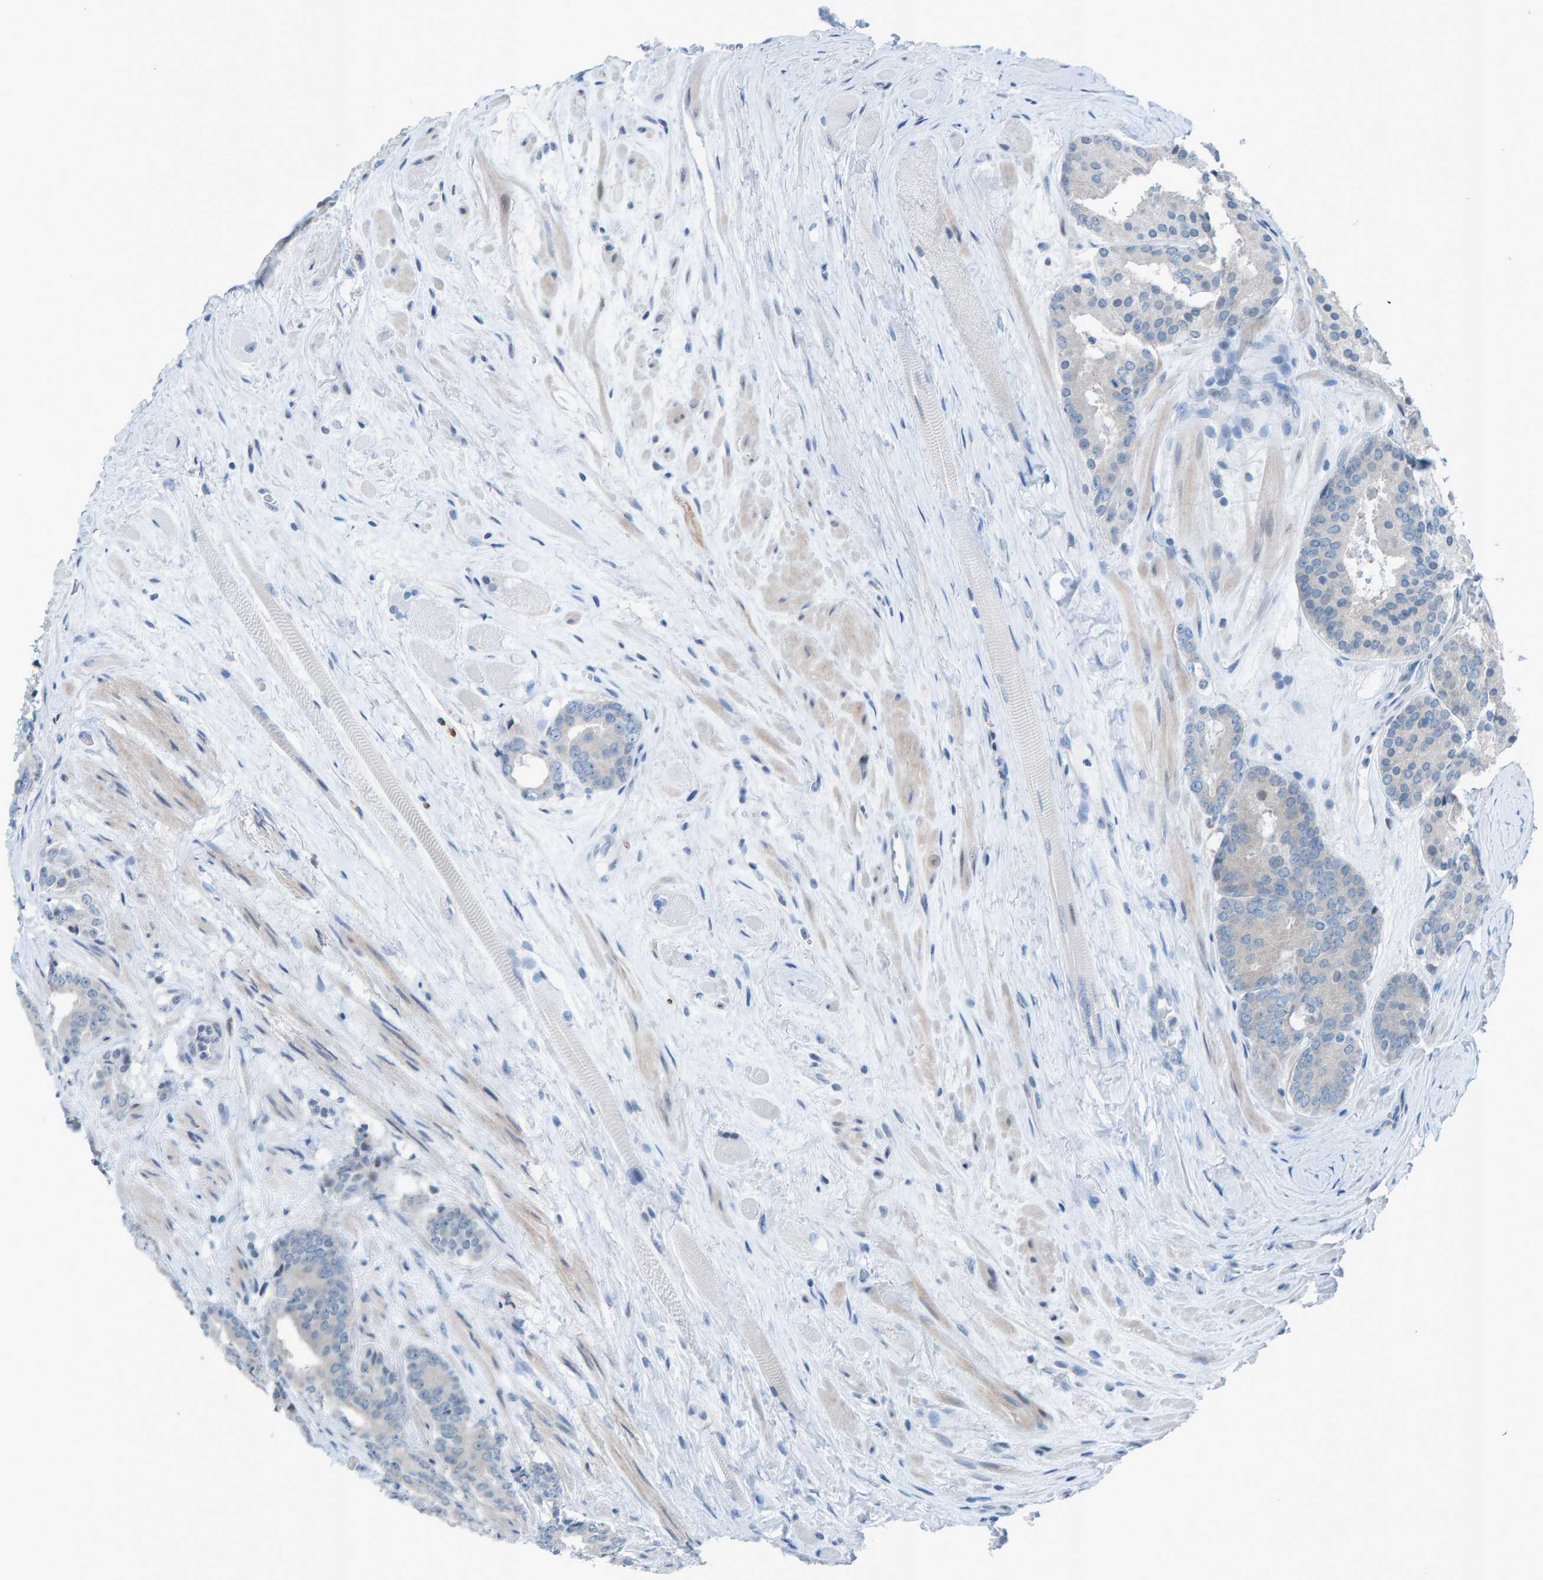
{"staining": {"intensity": "negative", "quantity": "none", "location": "none"}, "tissue": "prostate cancer", "cell_type": "Tumor cells", "image_type": "cancer", "snomed": [{"axis": "morphology", "description": "Adenocarcinoma, Low grade"}, {"axis": "topography", "description": "Prostate"}], "caption": "Immunohistochemistry (IHC) micrograph of neoplastic tissue: human low-grade adenocarcinoma (prostate) stained with DAB (3,3'-diaminobenzidine) reveals no significant protein positivity in tumor cells.", "gene": "CNP", "patient": {"sex": "male", "age": 69}}